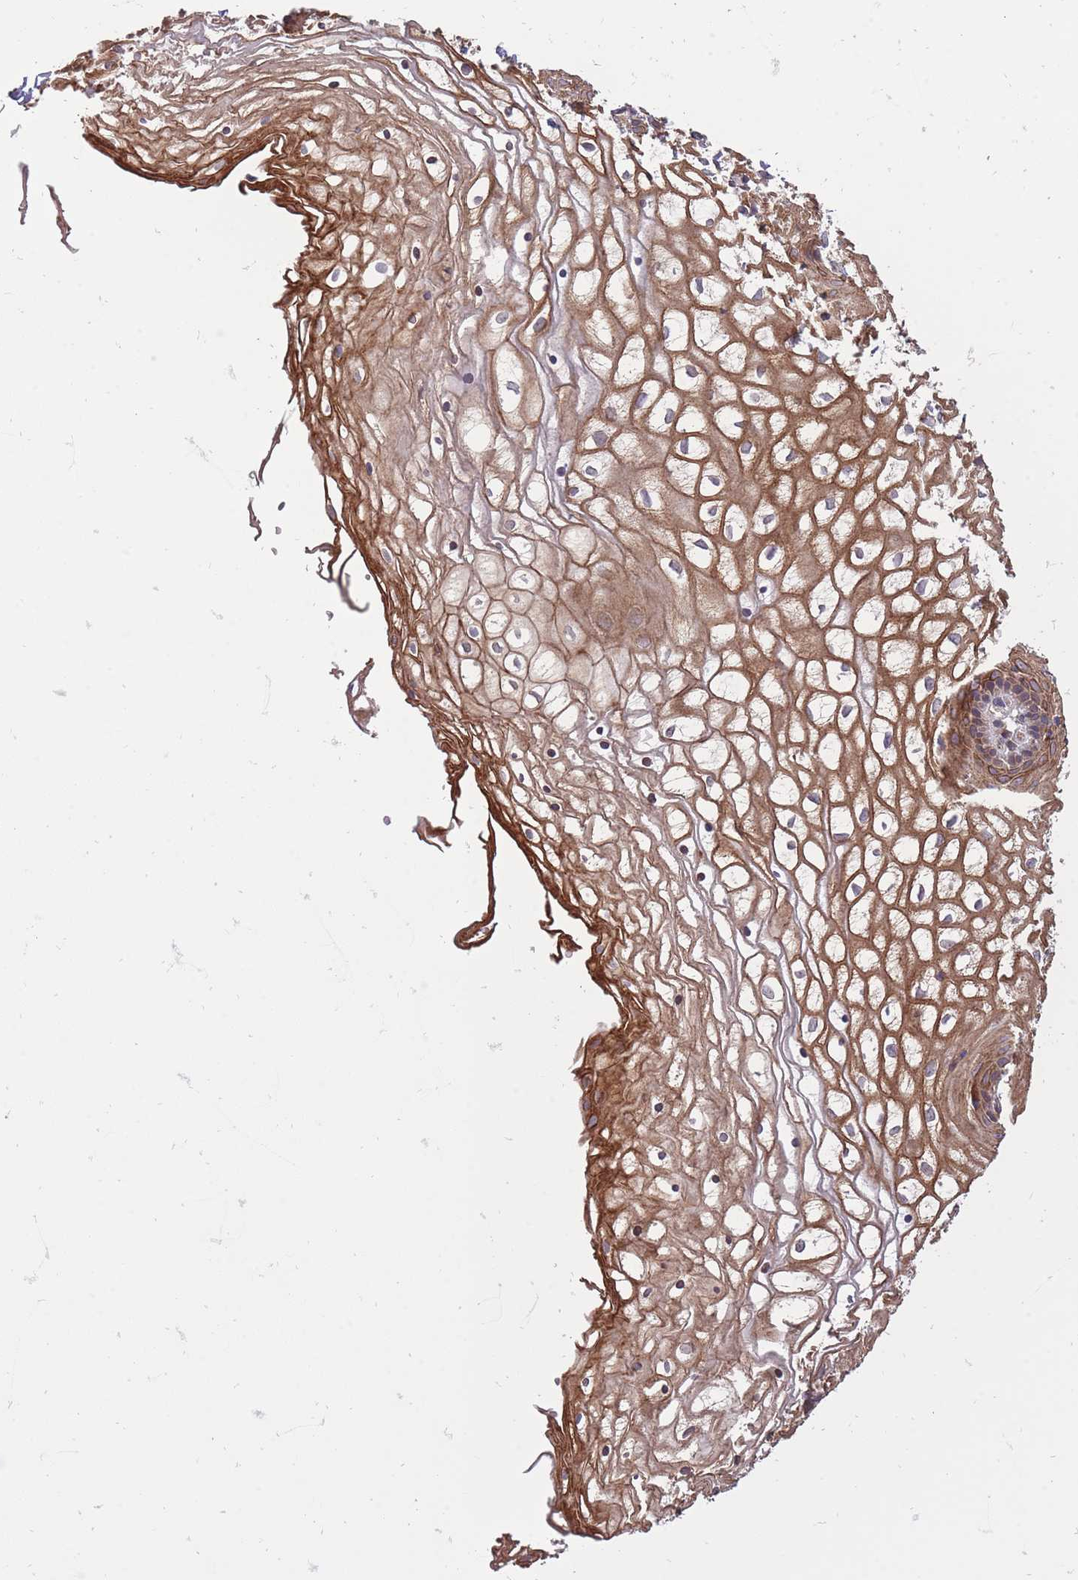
{"staining": {"intensity": "strong", "quantity": ">75%", "location": "cytoplasmic/membranous"}, "tissue": "vagina", "cell_type": "Squamous epithelial cells", "image_type": "normal", "snomed": [{"axis": "morphology", "description": "Normal tissue, NOS"}, {"axis": "topography", "description": "Vagina"}], "caption": "Protein expression analysis of unremarkable vagina shows strong cytoplasmic/membranous expression in approximately >75% of squamous epithelial cells. (brown staining indicates protein expression, while blue staining denotes nuclei).", "gene": "TET3", "patient": {"sex": "female", "age": 34}}